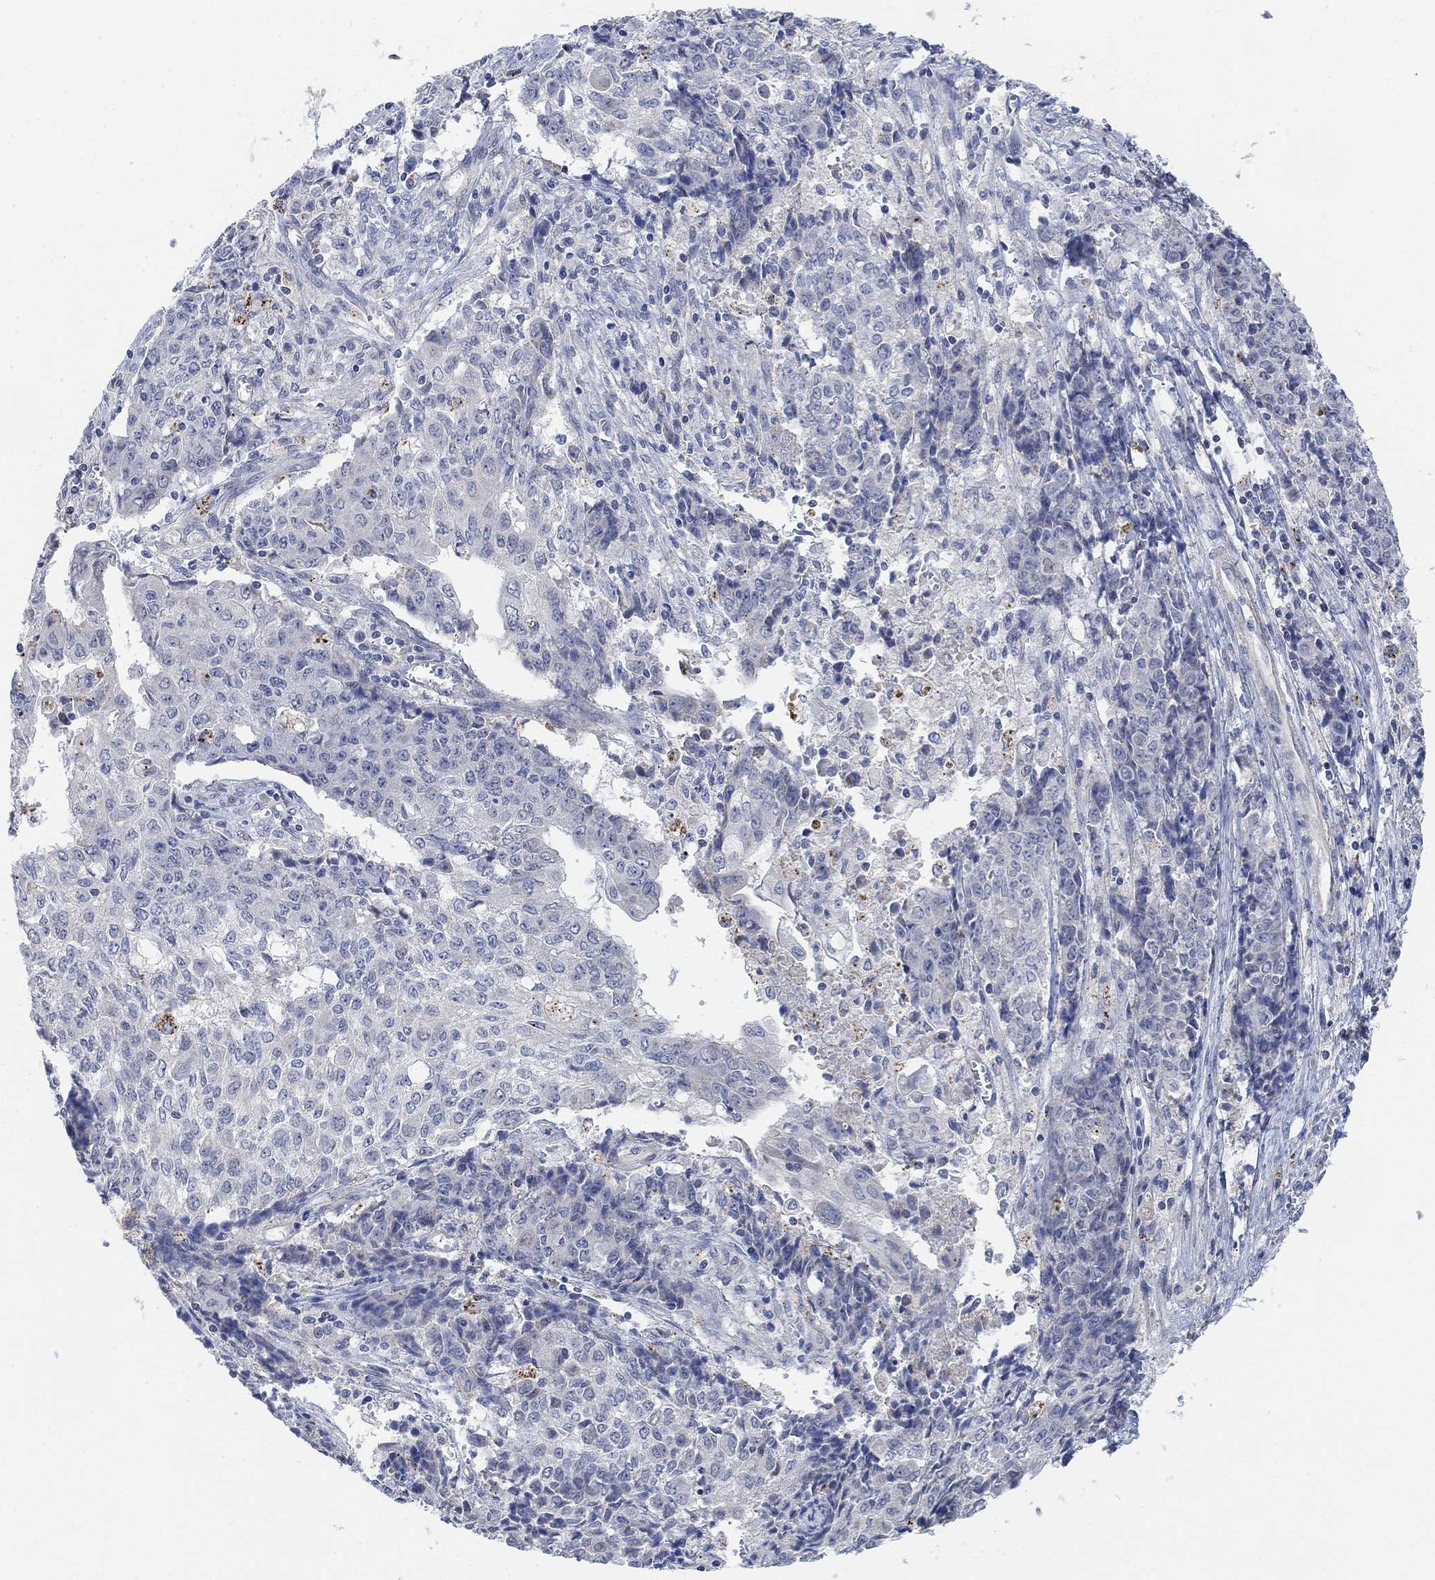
{"staining": {"intensity": "negative", "quantity": "none", "location": "none"}, "tissue": "ovarian cancer", "cell_type": "Tumor cells", "image_type": "cancer", "snomed": [{"axis": "morphology", "description": "Carcinoma, endometroid"}, {"axis": "topography", "description": "Ovary"}], "caption": "An immunohistochemistry (IHC) histopathology image of ovarian cancer (endometroid carcinoma) is shown. There is no staining in tumor cells of ovarian cancer (endometroid carcinoma).", "gene": "HCRTR1", "patient": {"sex": "female", "age": 42}}